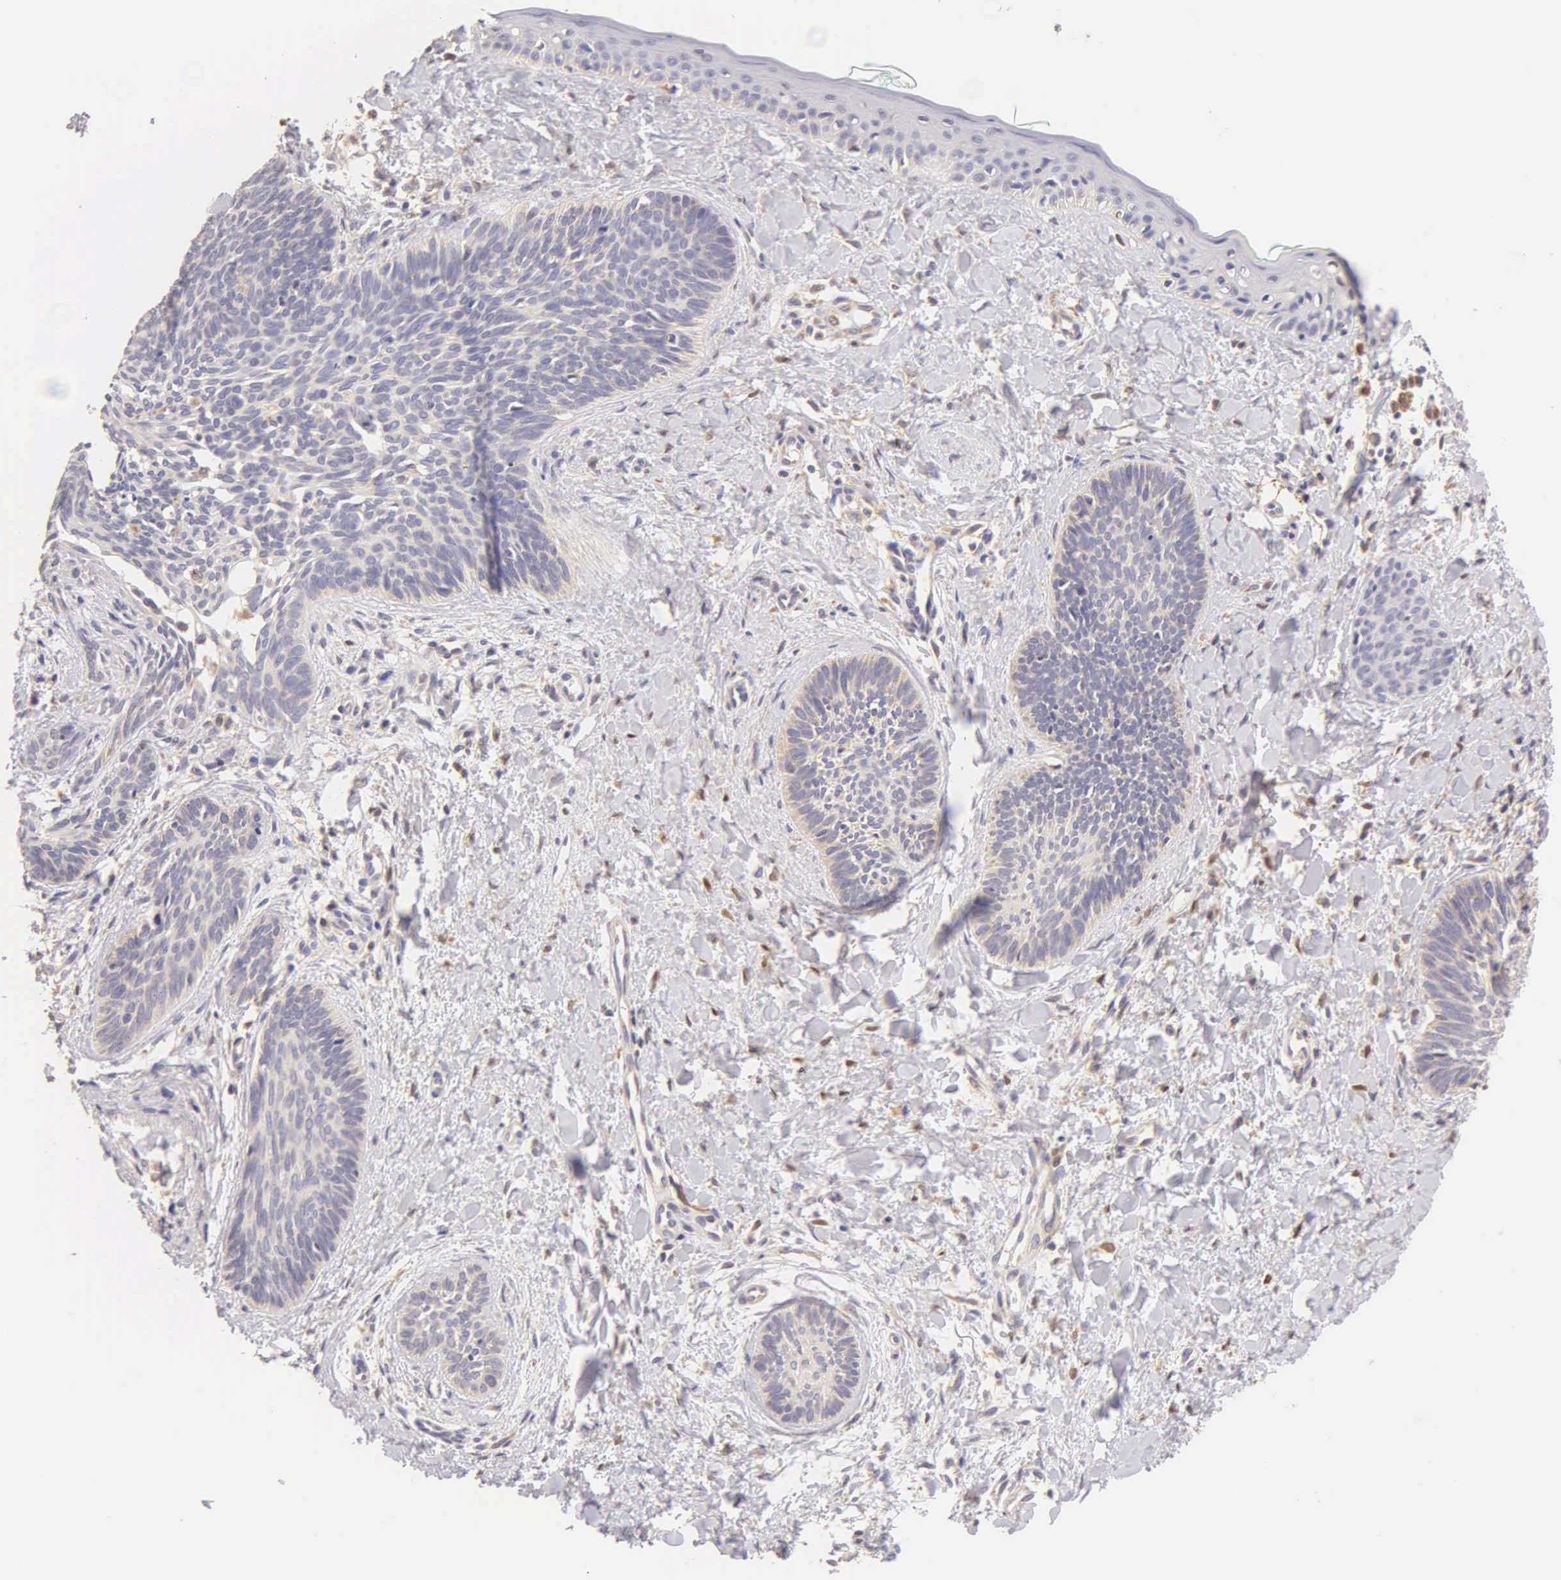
{"staining": {"intensity": "negative", "quantity": "none", "location": "none"}, "tissue": "skin cancer", "cell_type": "Tumor cells", "image_type": "cancer", "snomed": [{"axis": "morphology", "description": "Basal cell carcinoma"}, {"axis": "topography", "description": "Skin"}], "caption": "Human basal cell carcinoma (skin) stained for a protein using immunohistochemistry reveals no expression in tumor cells.", "gene": "ESR1", "patient": {"sex": "female", "age": 81}}